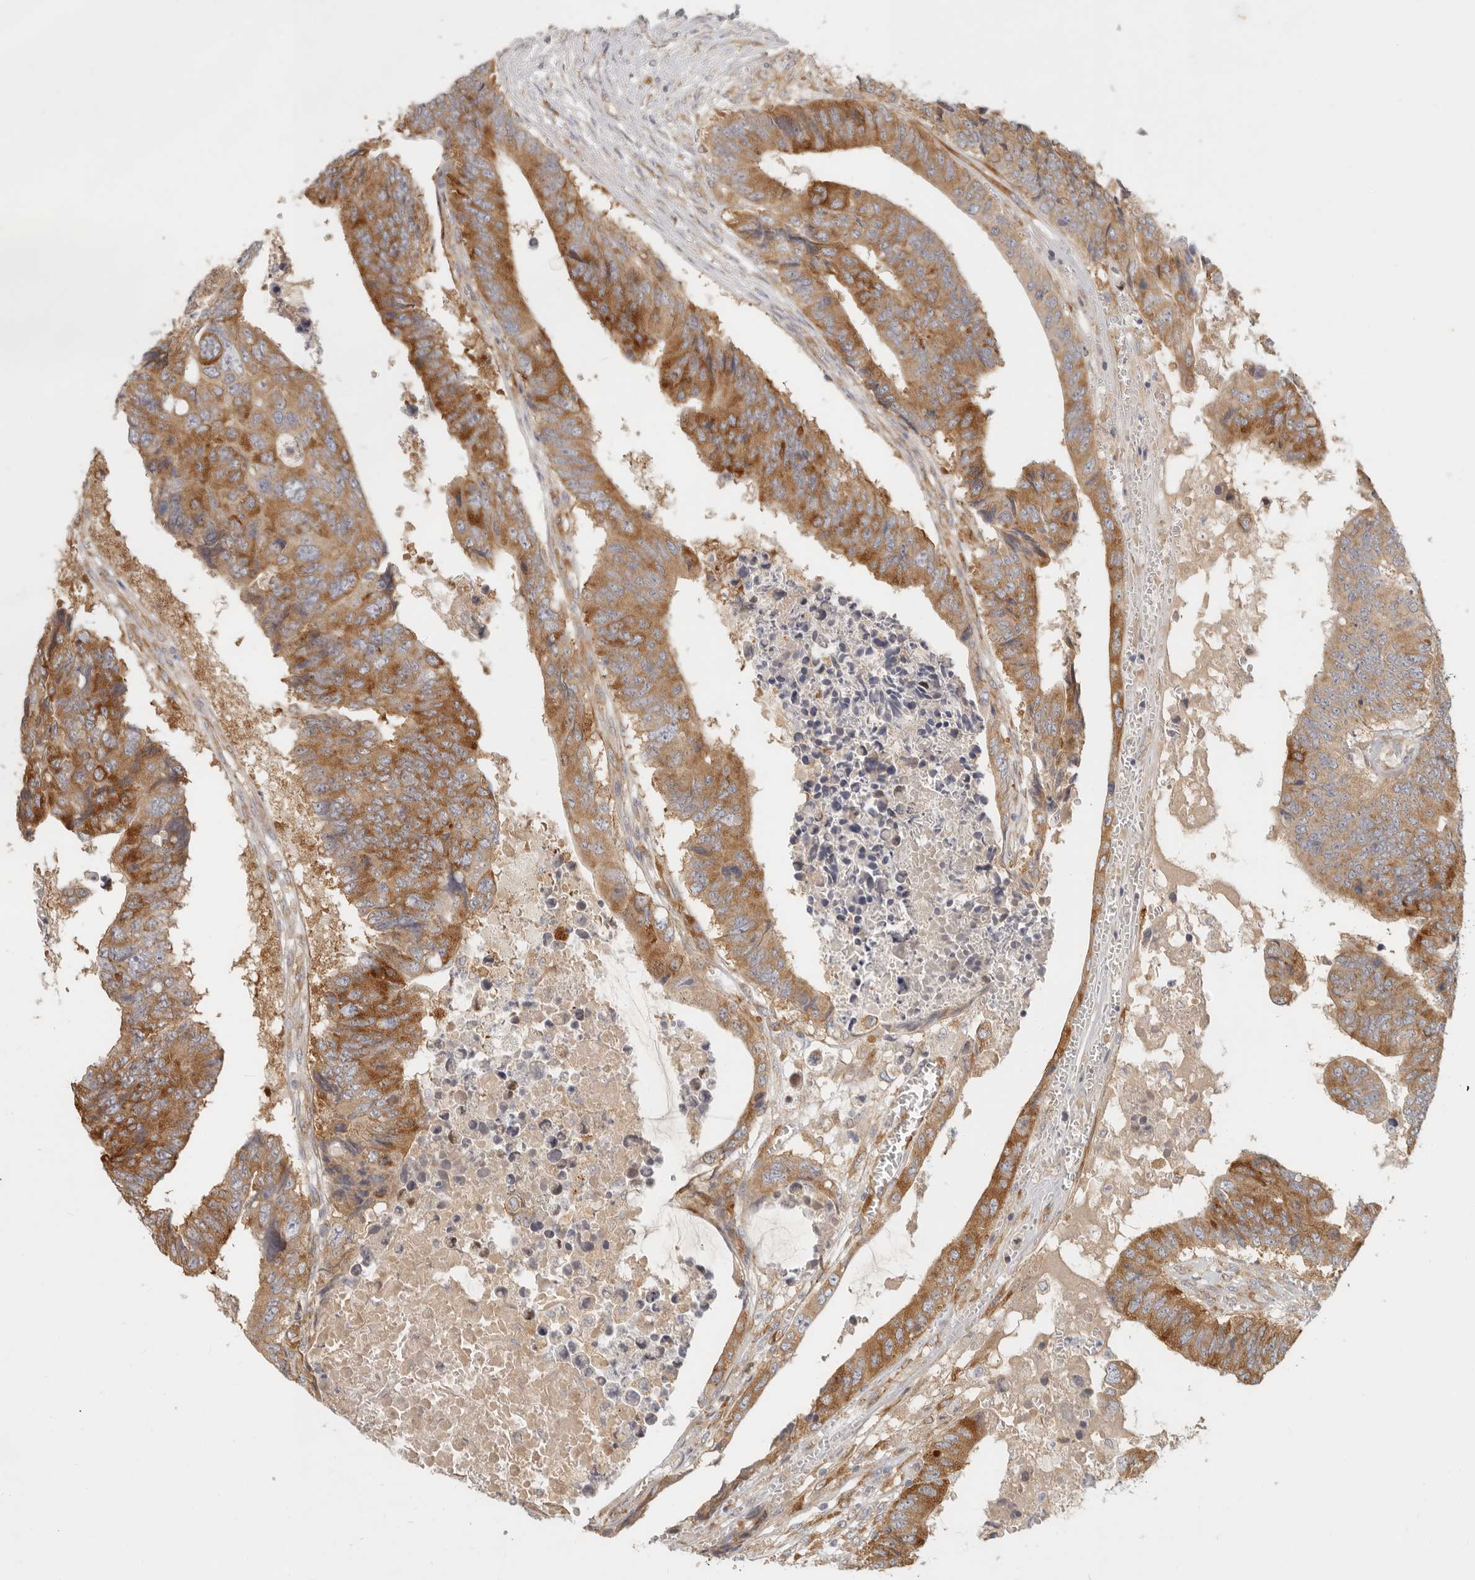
{"staining": {"intensity": "moderate", "quantity": ">75%", "location": "cytoplasmic/membranous"}, "tissue": "colorectal cancer", "cell_type": "Tumor cells", "image_type": "cancer", "snomed": [{"axis": "morphology", "description": "Adenocarcinoma, NOS"}, {"axis": "topography", "description": "Rectum"}], "caption": "Human colorectal cancer stained for a protein (brown) exhibits moderate cytoplasmic/membranous positive staining in about >75% of tumor cells.", "gene": "PABPC4", "patient": {"sex": "male", "age": 84}}